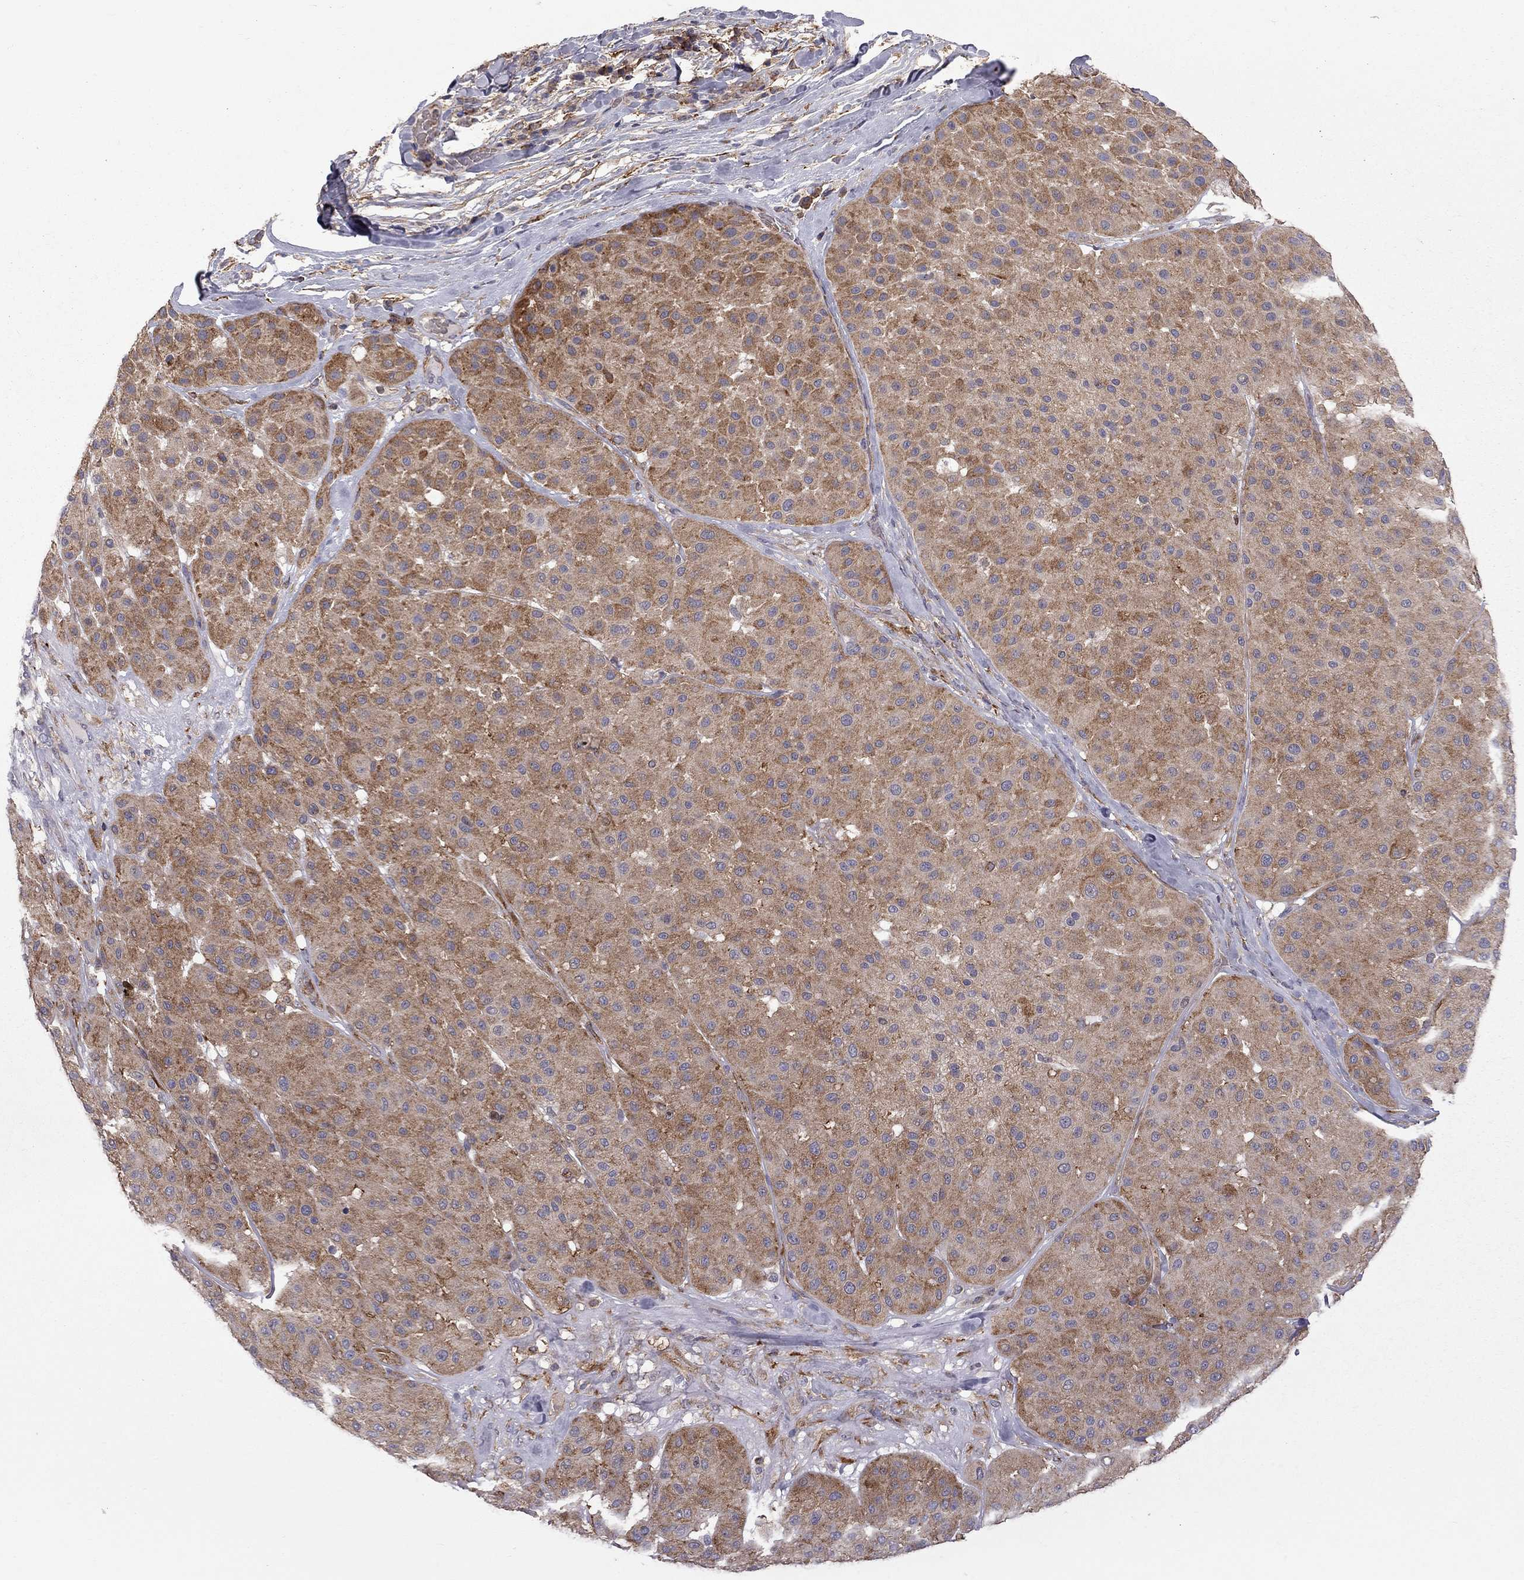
{"staining": {"intensity": "strong", "quantity": "25%-75%", "location": "cytoplasmic/membranous"}, "tissue": "melanoma", "cell_type": "Tumor cells", "image_type": "cancer", "snomed": [{"axis": "morphology", "description": "Malignant melanoma, Metastatic site"}, {"axis": "topography", "description": "Smooth muscle"}], "caption": "High-magnification brightfield microscopy of malignant melanoma (metastatic site) stained with DAB (brown) and counterstained with hematoxylin (blue). tumor cells exhibit strong cytoplasmic/membranous staining is present in about25%-75% of cells.", "gene": "EIF4E3", "patient": {"sex": "male", "age": 41}}